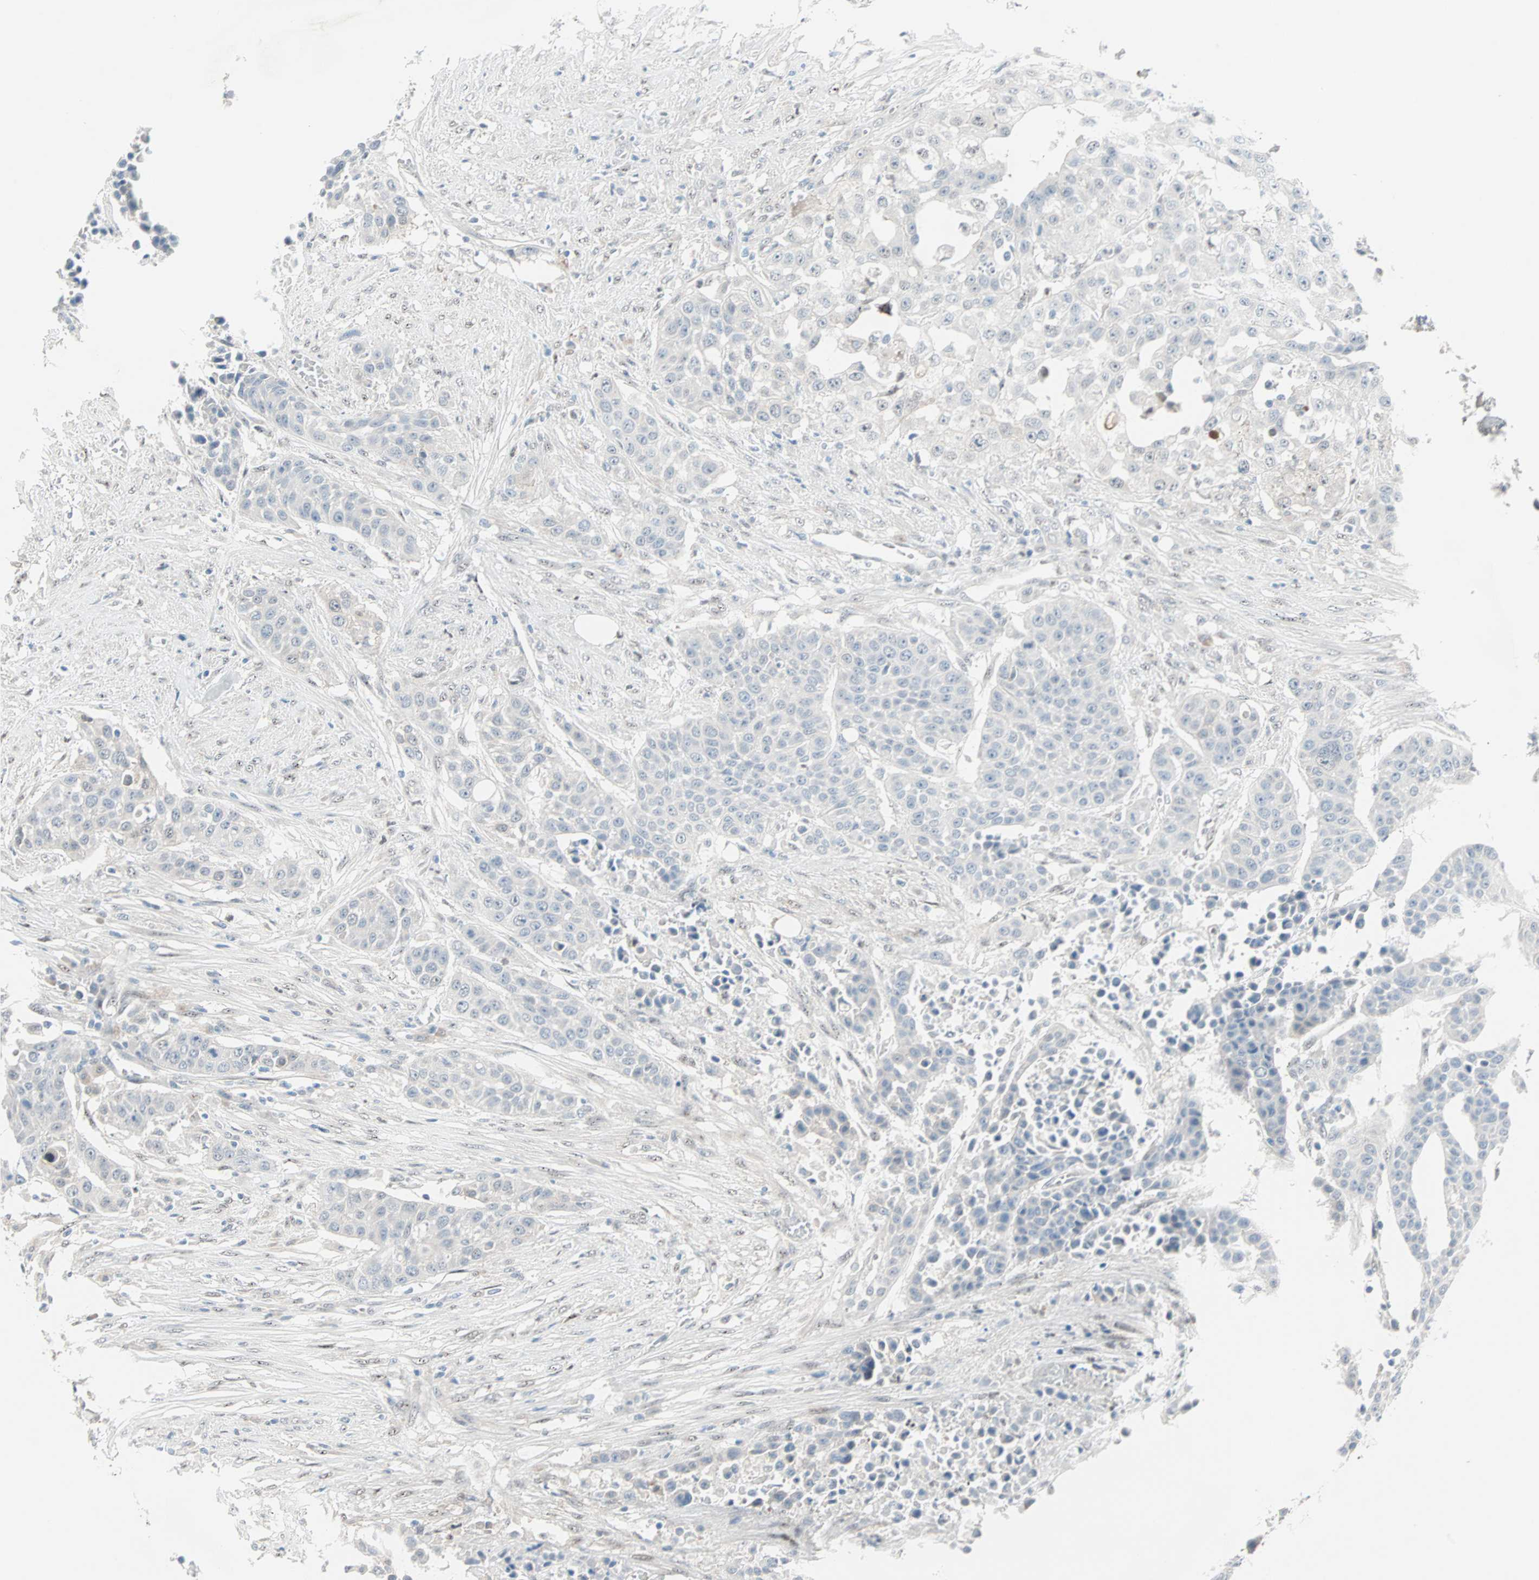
{"staining": {"intensity": "negative", "quantity": "none", "location": "none"}, "tissue": "urothelial cancer", "cell_type": "Tumor cells", "image_type": "cancer", "snomed": [{"axis": "morphology", "description": "Urothelial carcinoma, High grade"}, {"axis": "topography", "description": "Urinary bladder"}], "caption": "Tumor cells are negative for brown protein staining in urothelial cancer.", "gene": "CAND2", "patient": {"sex": "male", "age": 74}}